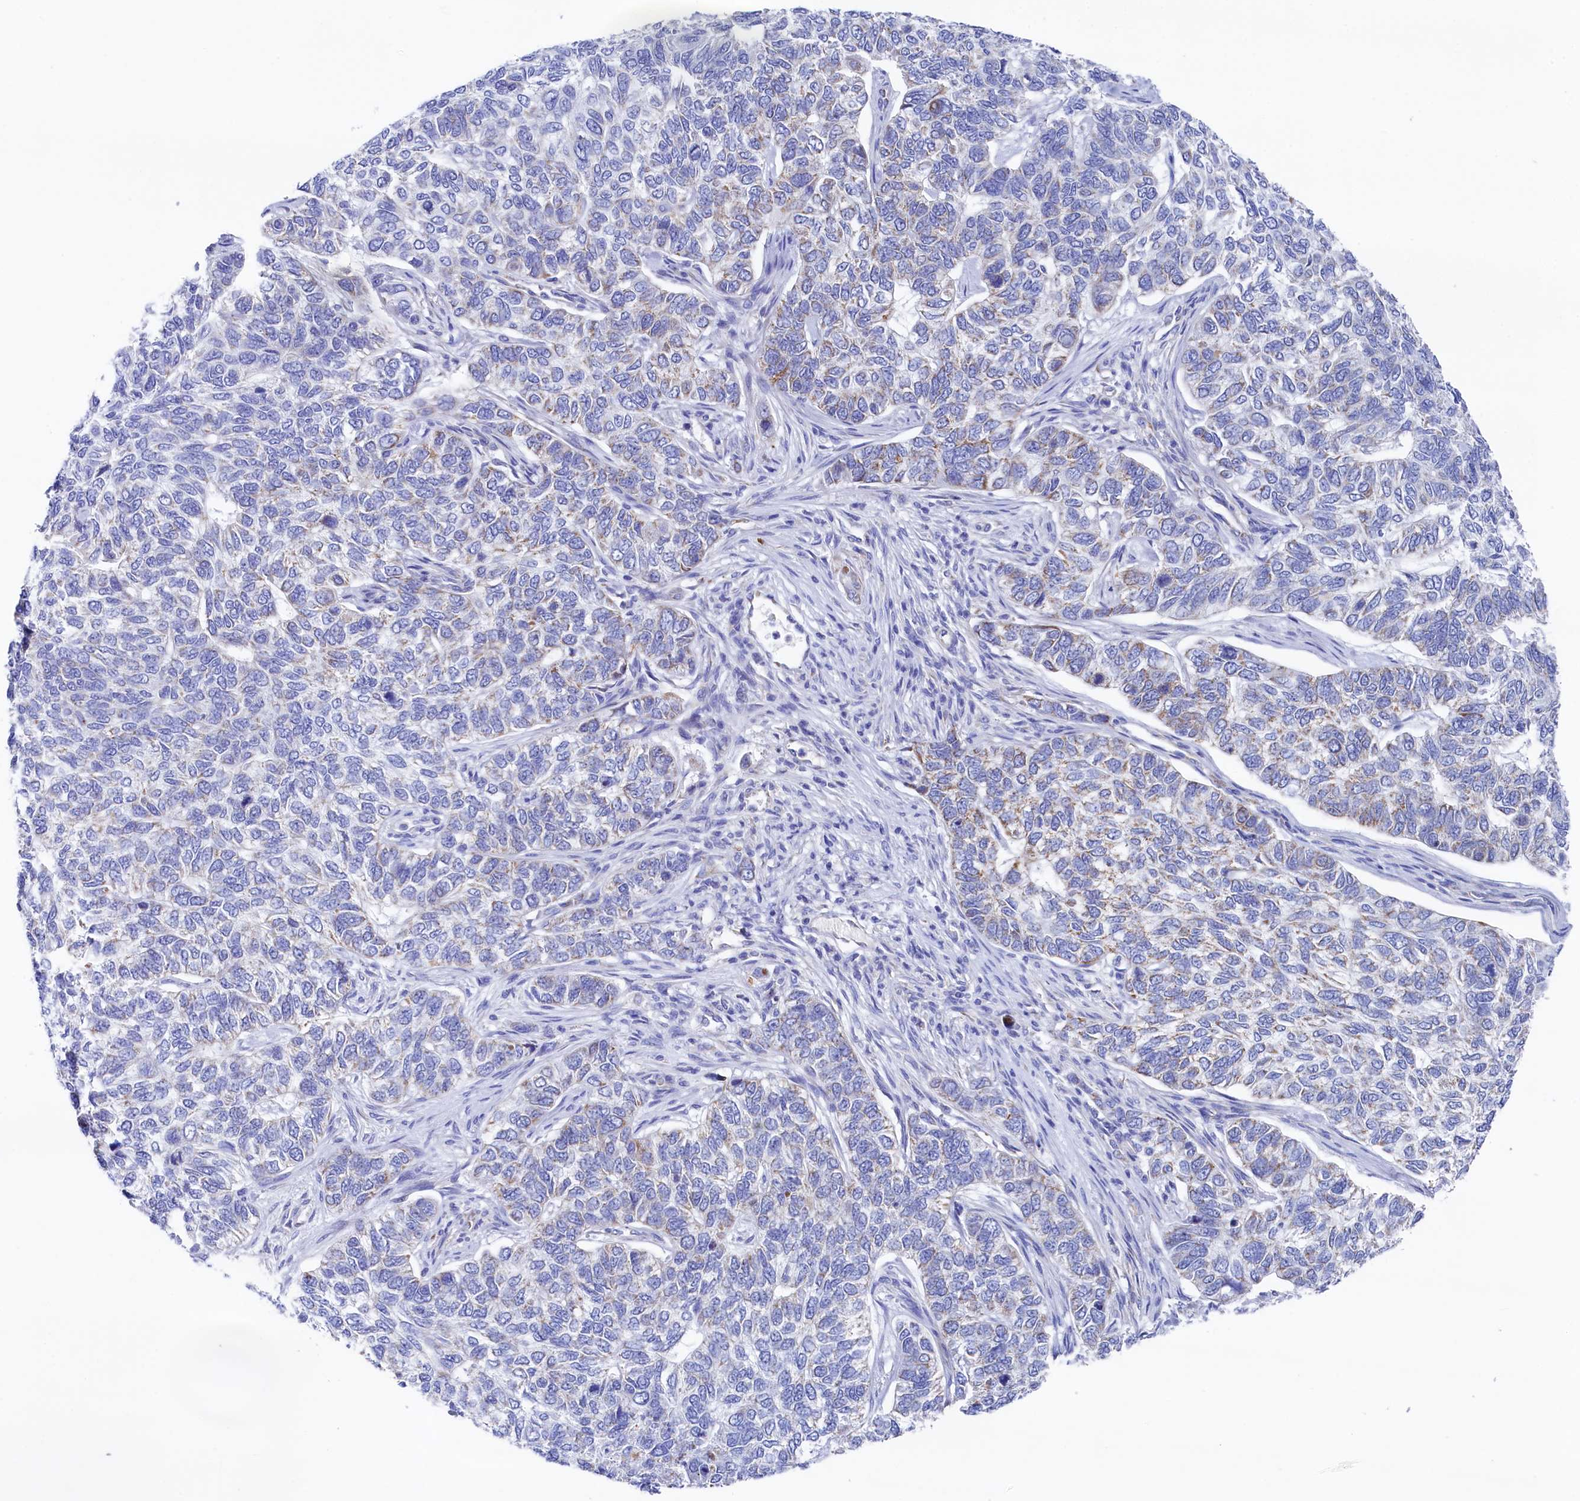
{"staining": {"intensity": "negative", "quantity": "none", "location": "none"}, "tissue": "skin cancer", "cell_type": "Tumor cells", "image_type": "cancer", "snomed": [{"axis": "morphology", "description": "Basal cell carcinoma"}, {"axis": "topography", "description": "Skin"}], "caption": "Tumor cells are negative for brown protein staining in skin cancer (basal cell carcinoma).", "gene": "MMAB", "patient": {"sex": "female", "age": 65}}